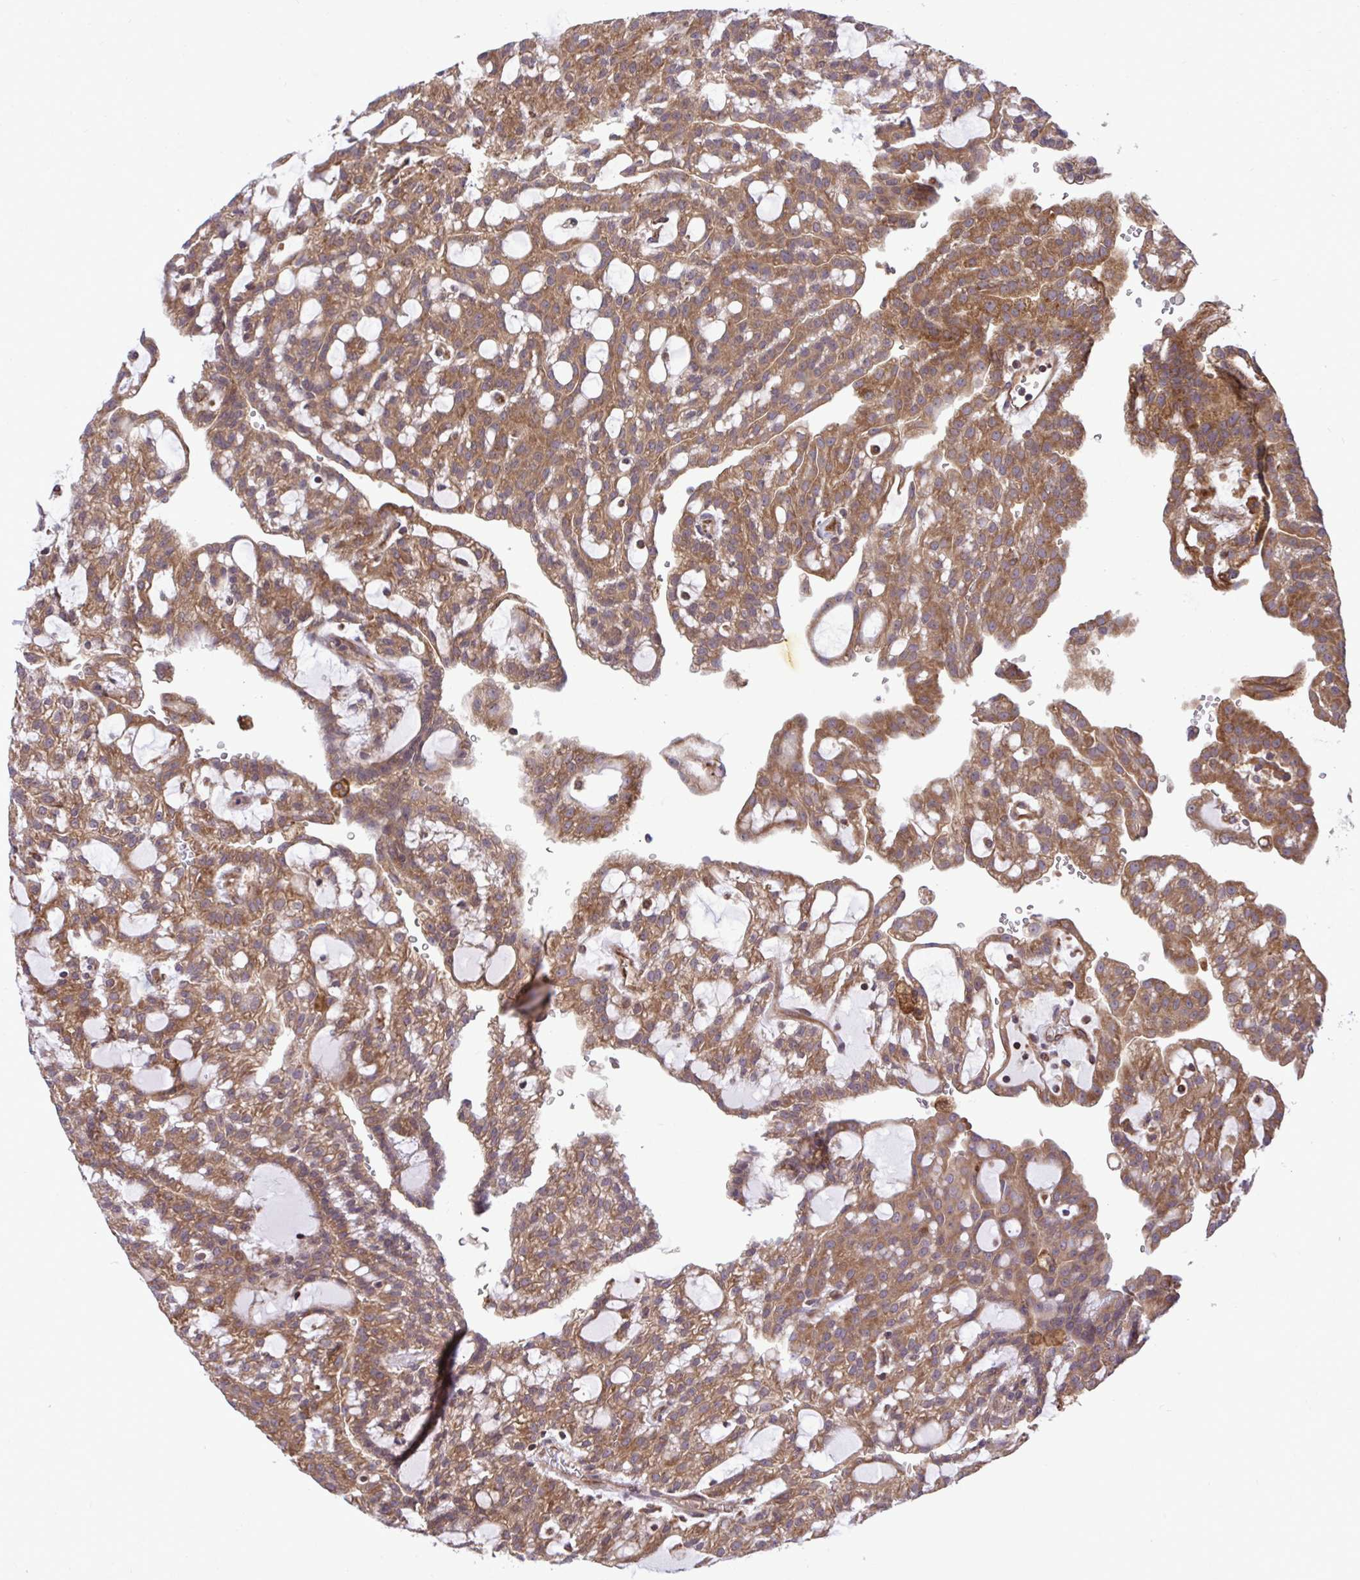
{"staining": {"intensity": "moderate", "quantity": ">75%", "location": "cytoplasmic/membranous"}, "tissue": "renal cancer", "cell_type": "Tumor cells", "image_type": "cancer", "snomed": [{"axis": "morphology", "description": "Adenocarcinoma, NOS"}, {"axis": "topography", "description": "Kidney"}], "caption": "This image displays IHC staining of renal cancer, with medium moderate cytoplasmic/membranous positivity in approximately >75% of tumor cells.", "gene": "RPS15", "patient": {"sex": "male", "age": 63}}